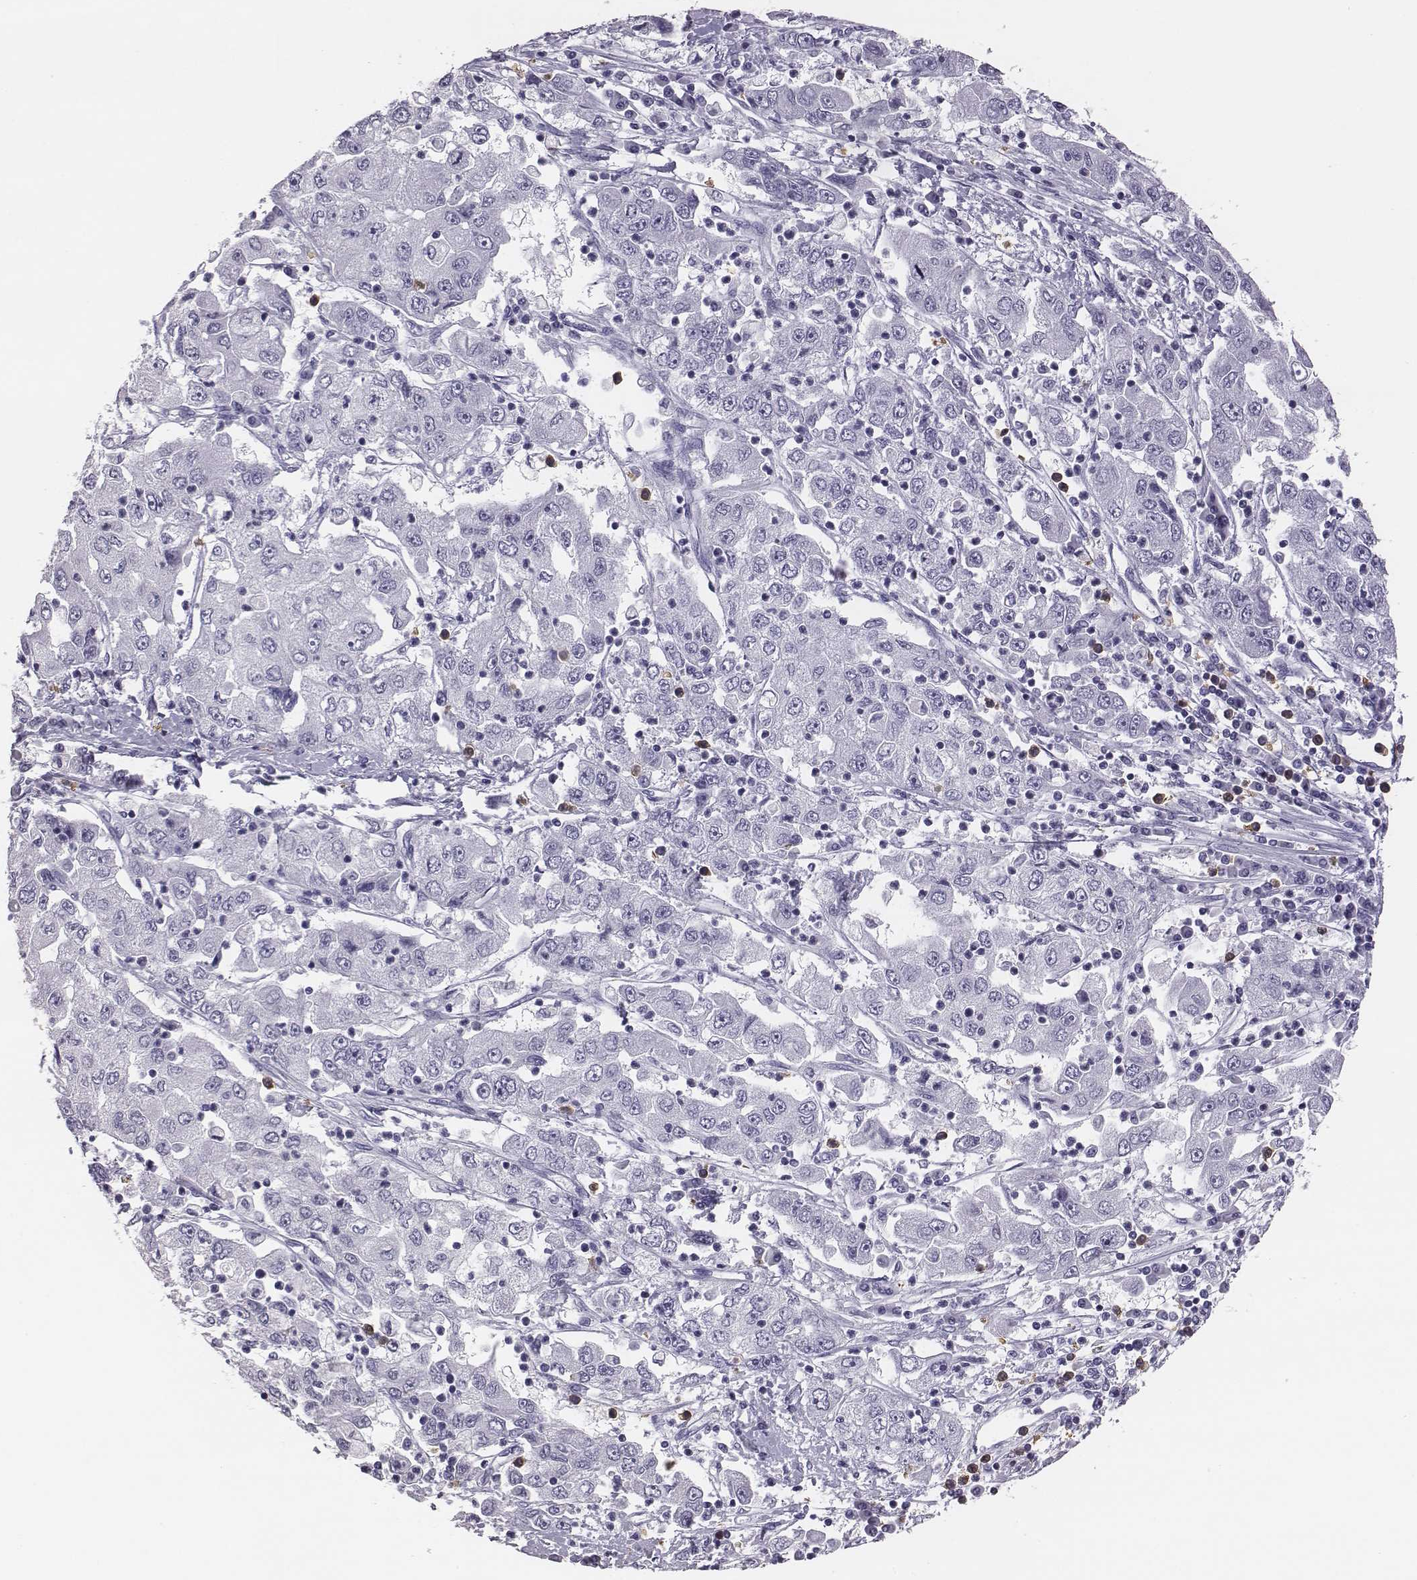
{"staining": {"intensity": "negative", "quantity": "none", "location": "none"}, "tissue": "cervical cancer", "cell_type": "Tumor cells", "image_type": "cancer", "snomed": [{"axis": "morphology", "description": "Squamous cell carcinoma, NOS"}, {"axis": "topography", "description": "Cervix"}], "caption": "The histopathology image exhibits no significant expression in tumor cells of cervical cancer.", "gene": "ACOD1", "patient": {"sex": "female", "age": 36}}